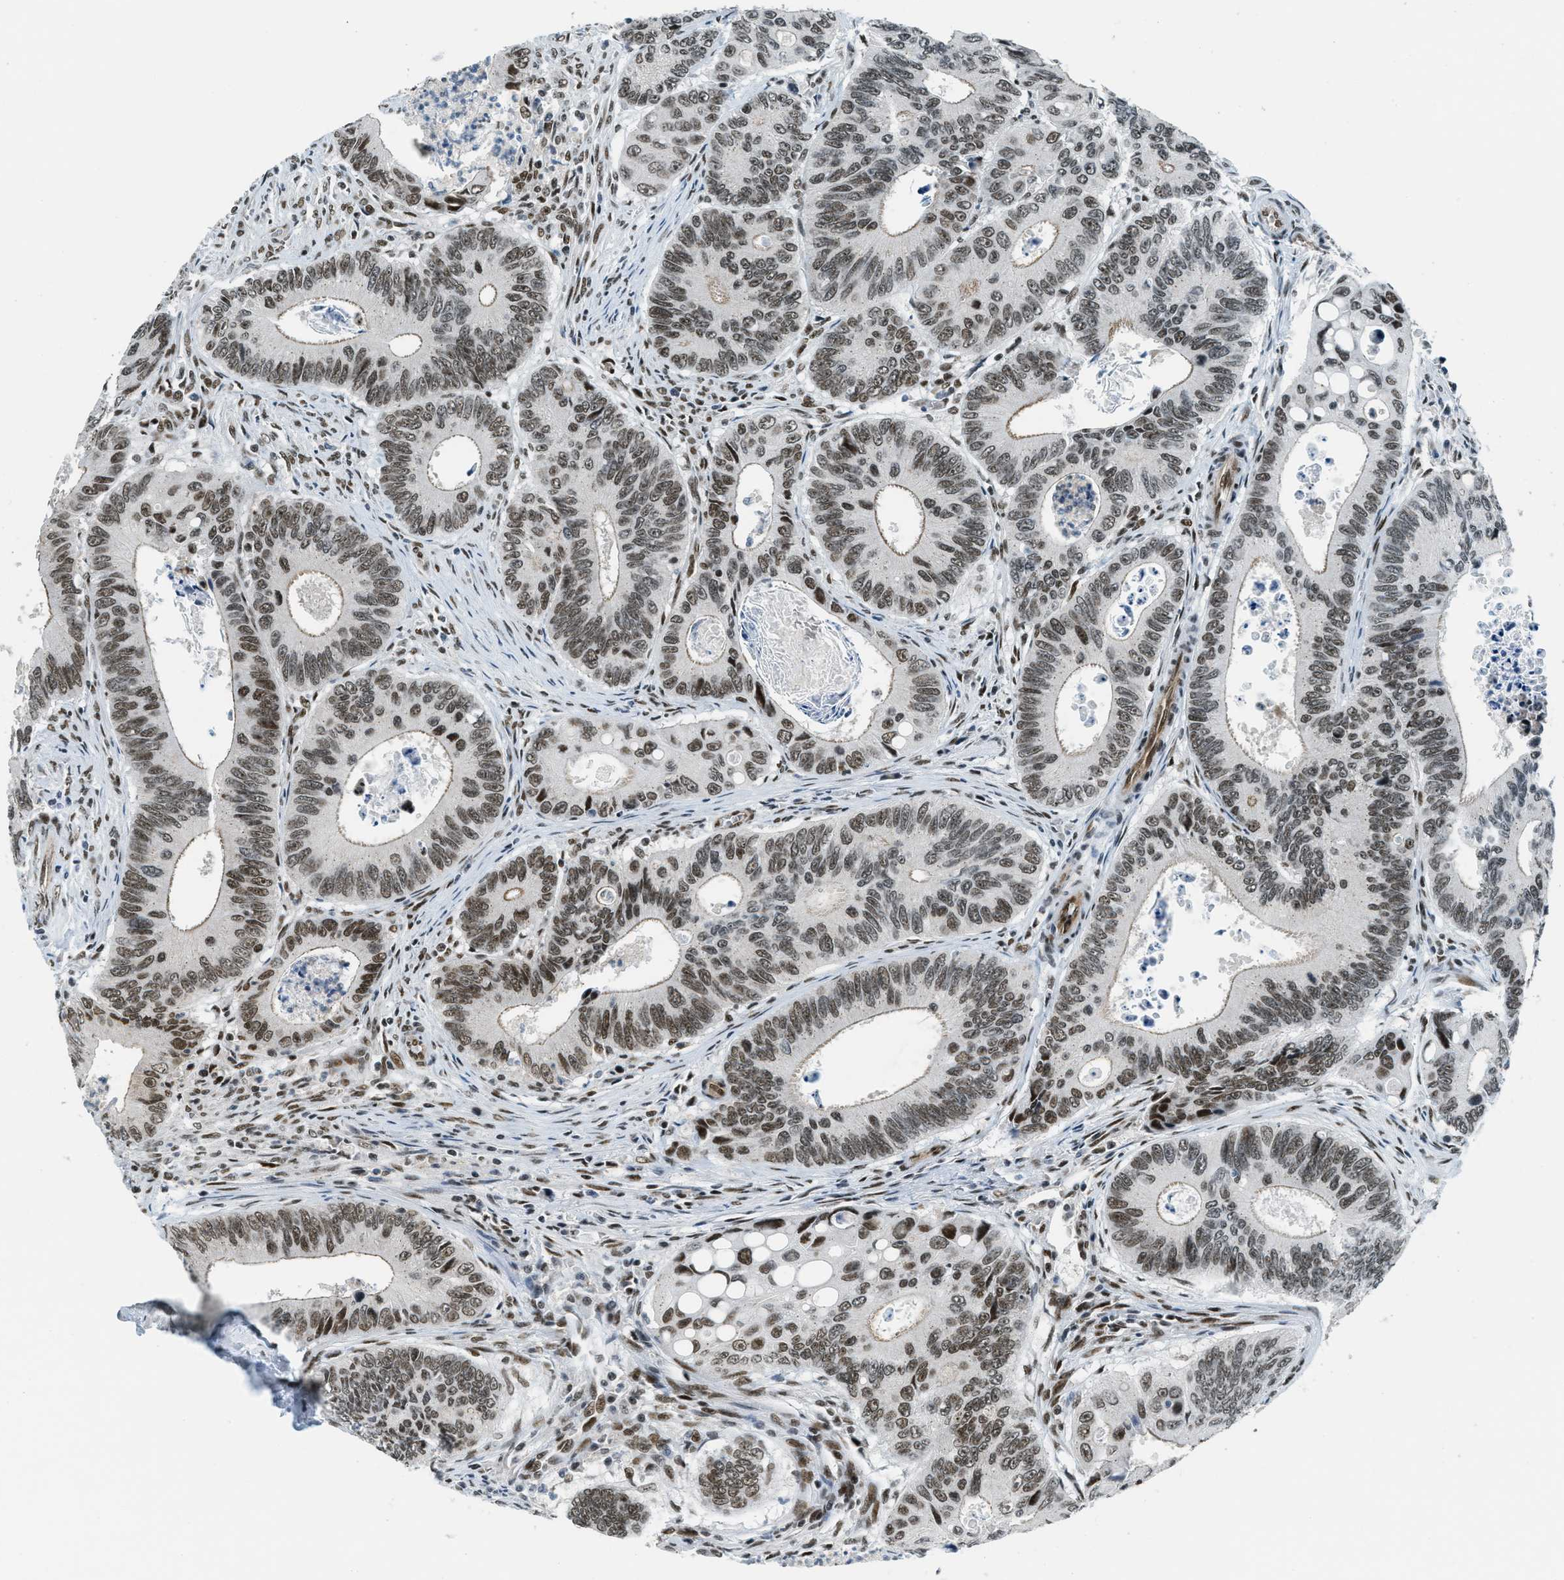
{"staining": {"intensity": "moderate", "quantity": "25%-75%", "location": "nuclear"}, "tissue": "colorectal cancer", "cell_type": "Tumor cells", "image_type": "cancer", "snomed": [{"axis": "morphology", "description": "Inflammation, NOS"}, {"axis": "morphology", "description": "Adenocarcinoma, NOS"}, {"axis": "topography", "description": "Colon"}], "caption": "The image exhibits staining of colorectal cancer (adenocarcinoma), revealing moderate nuclear protein expression (brown color) within tumor cells.", "gene": "KLF6", "patient": {"sex": "male", "age": 72}}